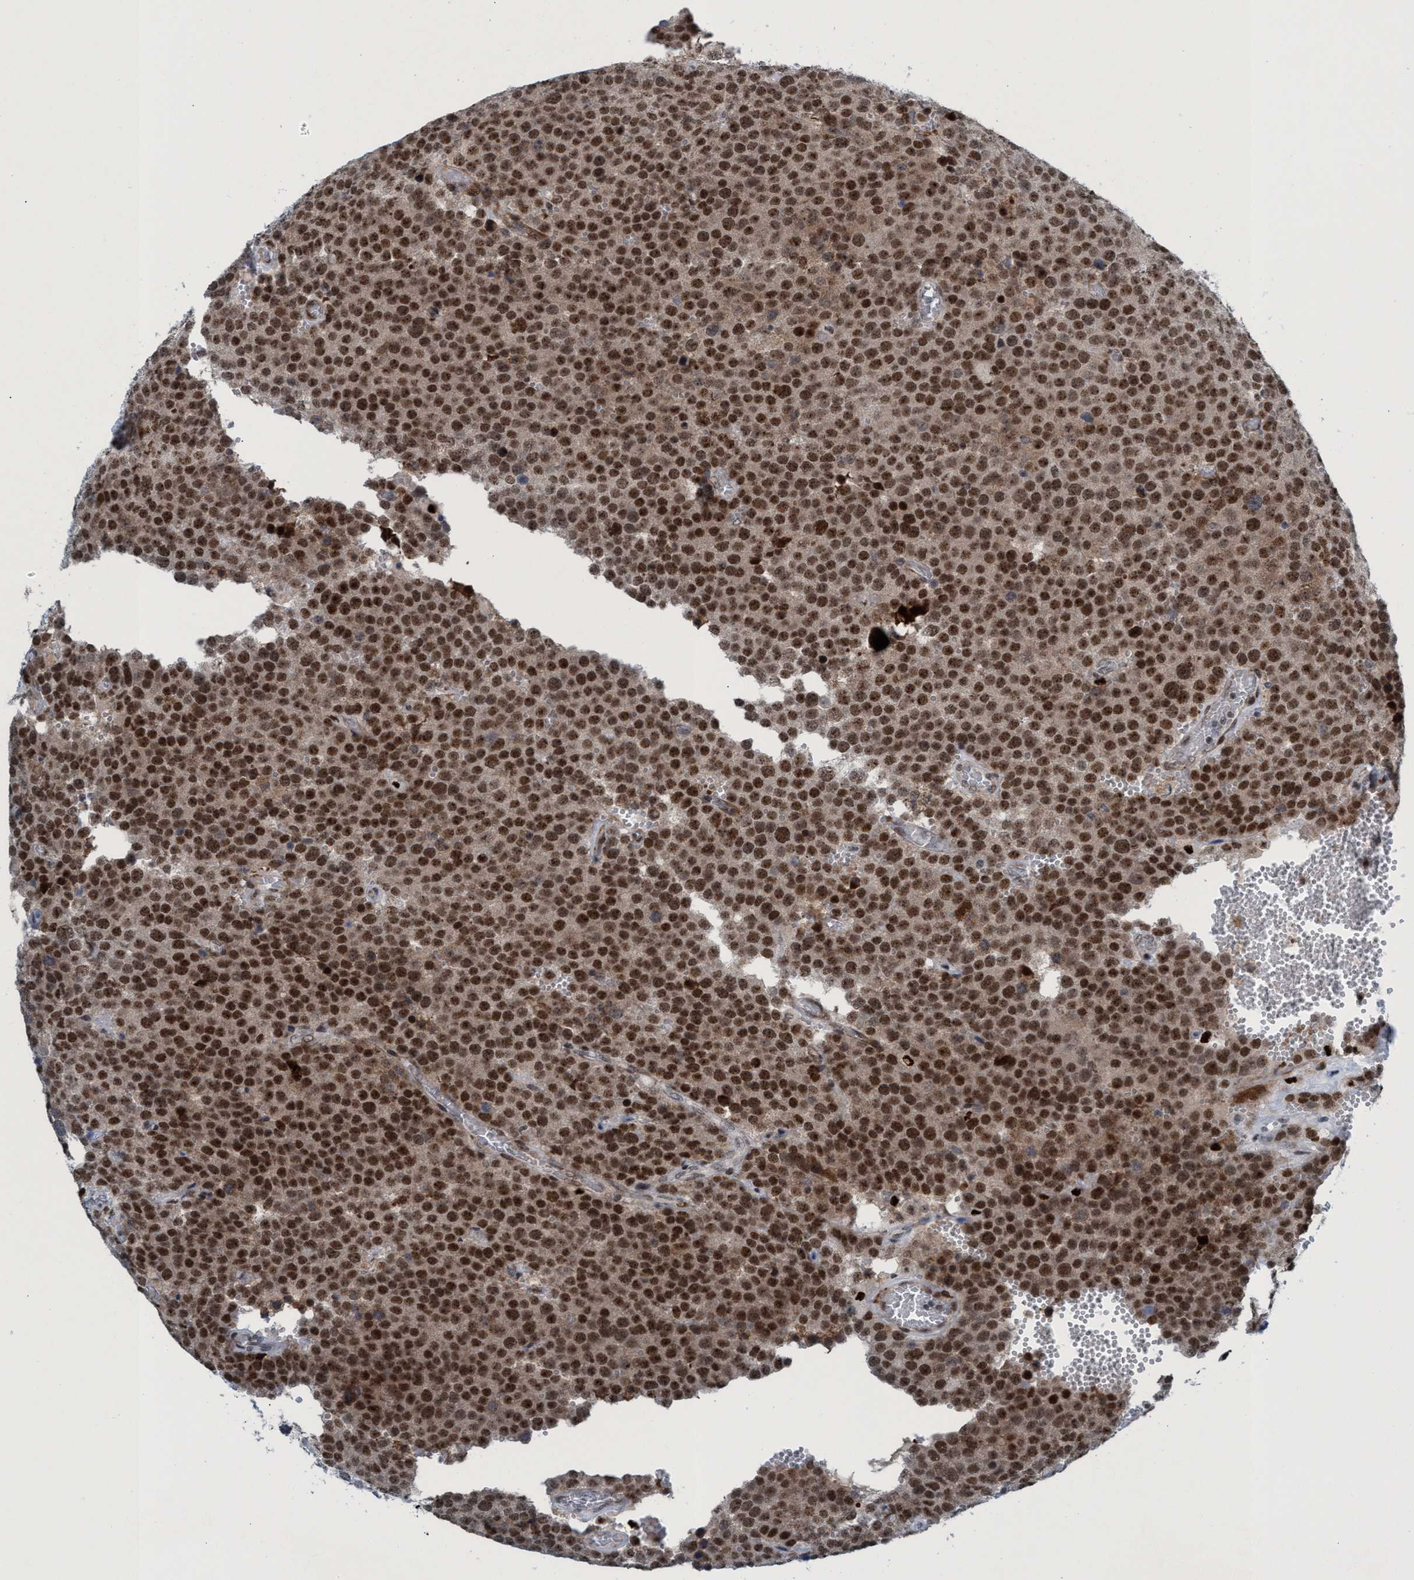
{"staining": {"intensity": "strong", "quantity": ">75%", "location": "nuclear"}, "tissue": "testis cancer", "cell_type": "Tumor cells", "image_type": "cancer", "snomed": [{"axis": "morphology", "description": "Normal tissue, NOS"}, {"axis": "morphology", "description": "Seminoma, NOS"}, {"axis": "topography", "description": "Testis"}], "caption": "Testis cancer stained with a brown dye shows strong nuclear positive staining in about >75% of tumor cells.", "gene": "CWC27", "patient": {"sex": "male", "age": 71}}